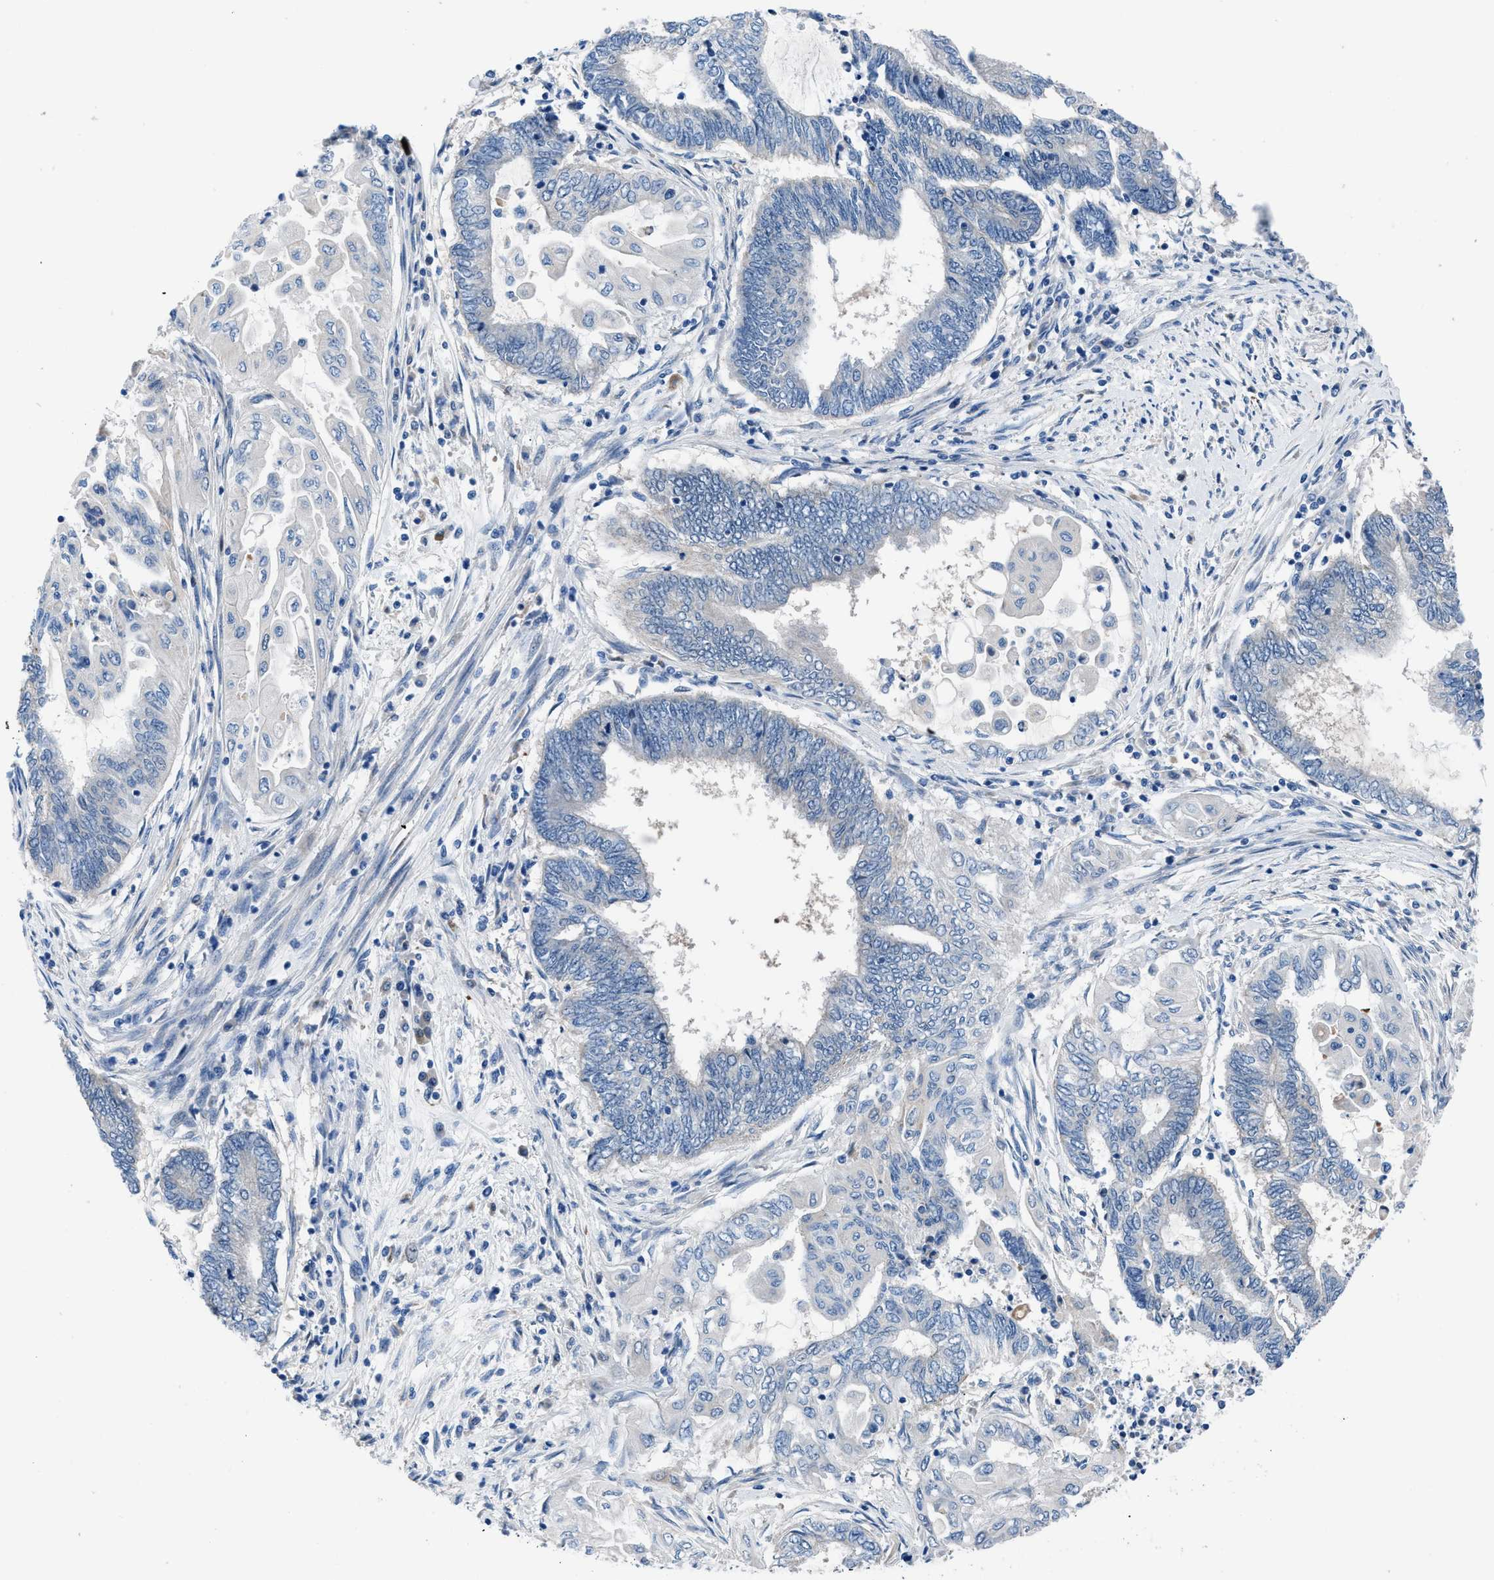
{"staining": {"intensity": "negative", "quantity": "none", "location": "none"}, "tissue": "endometrial cancer", "cell_type": "Tumor cells", "image_type": "cancer", "snomed": [{"axis": "morphology", "description": "Adenocarcinoma, NOS"}, {"axis": "topography", "description": "Uterus"}, {"axis": "topography", "description": "Endometrium"}], "caption": "Tumor cells are negative for protein expression in human endometrial cancer (adenocarcinoma). The staining is performed using DAB (3,3'-diaminobenzidine) brown chromogen with nuclei counter-stained in using hematoxylin.", "gene": "UAP1", "patient": {"sex": "female", "age": 70}}